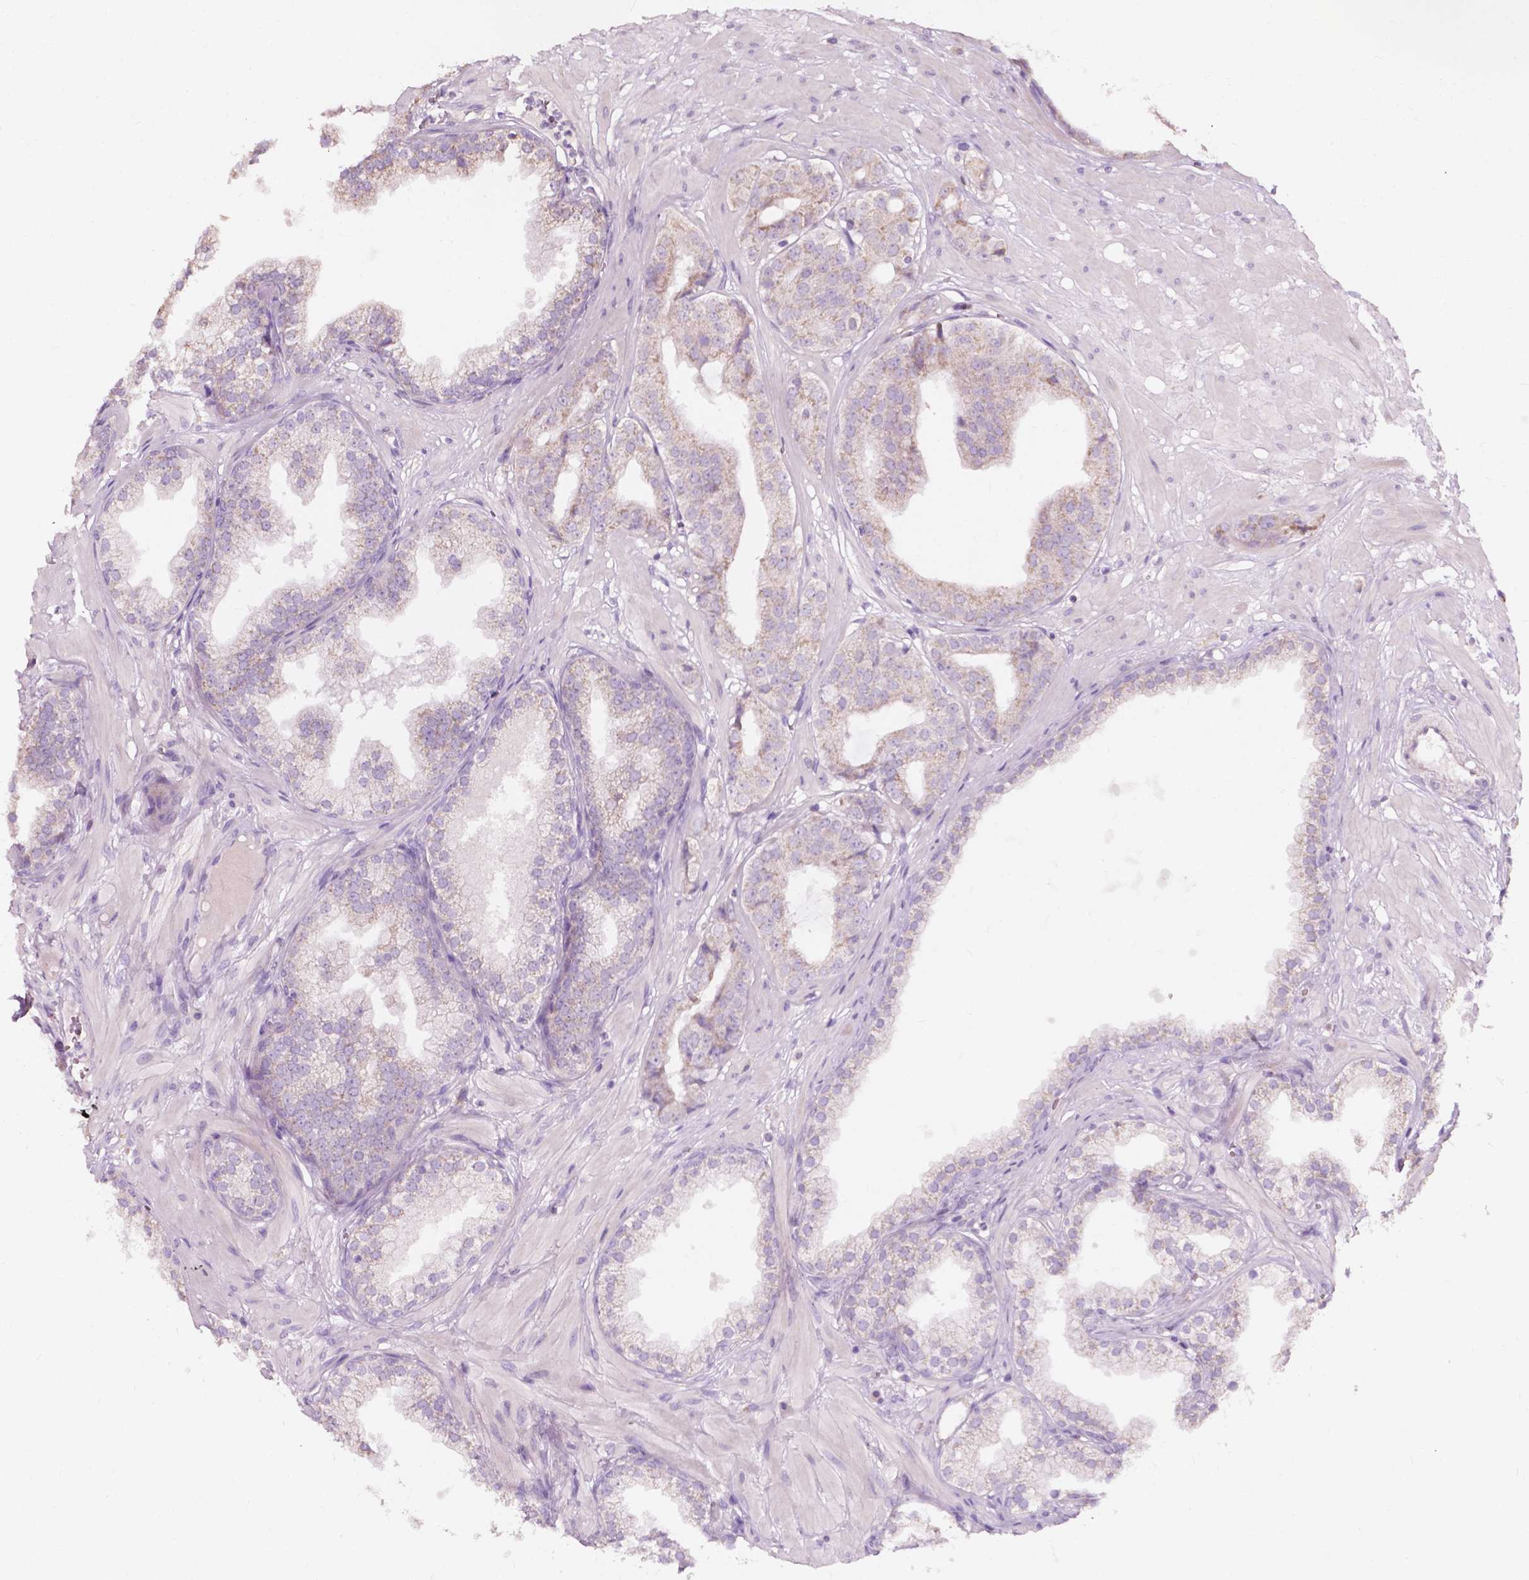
{"staining": {"intensity": "weak", "quantity": "<25%", "location": "cytoplasmic/membranous"}, "tissue": "prostate cancer", "cell_type": "Tumor cells", "image_type": "cancer", "snomed": [{"axis": "morphology", "description": "Adenocarcinoma, Low grade"}, {"axis": "topography", "description": "Prostate"}], "caption": "There is no significant positivity in tumor cells of low-grade adenocarcinoma (prostate).", "gene": "NDUFS1", "patient": {"sex": "male", "age": 60}}